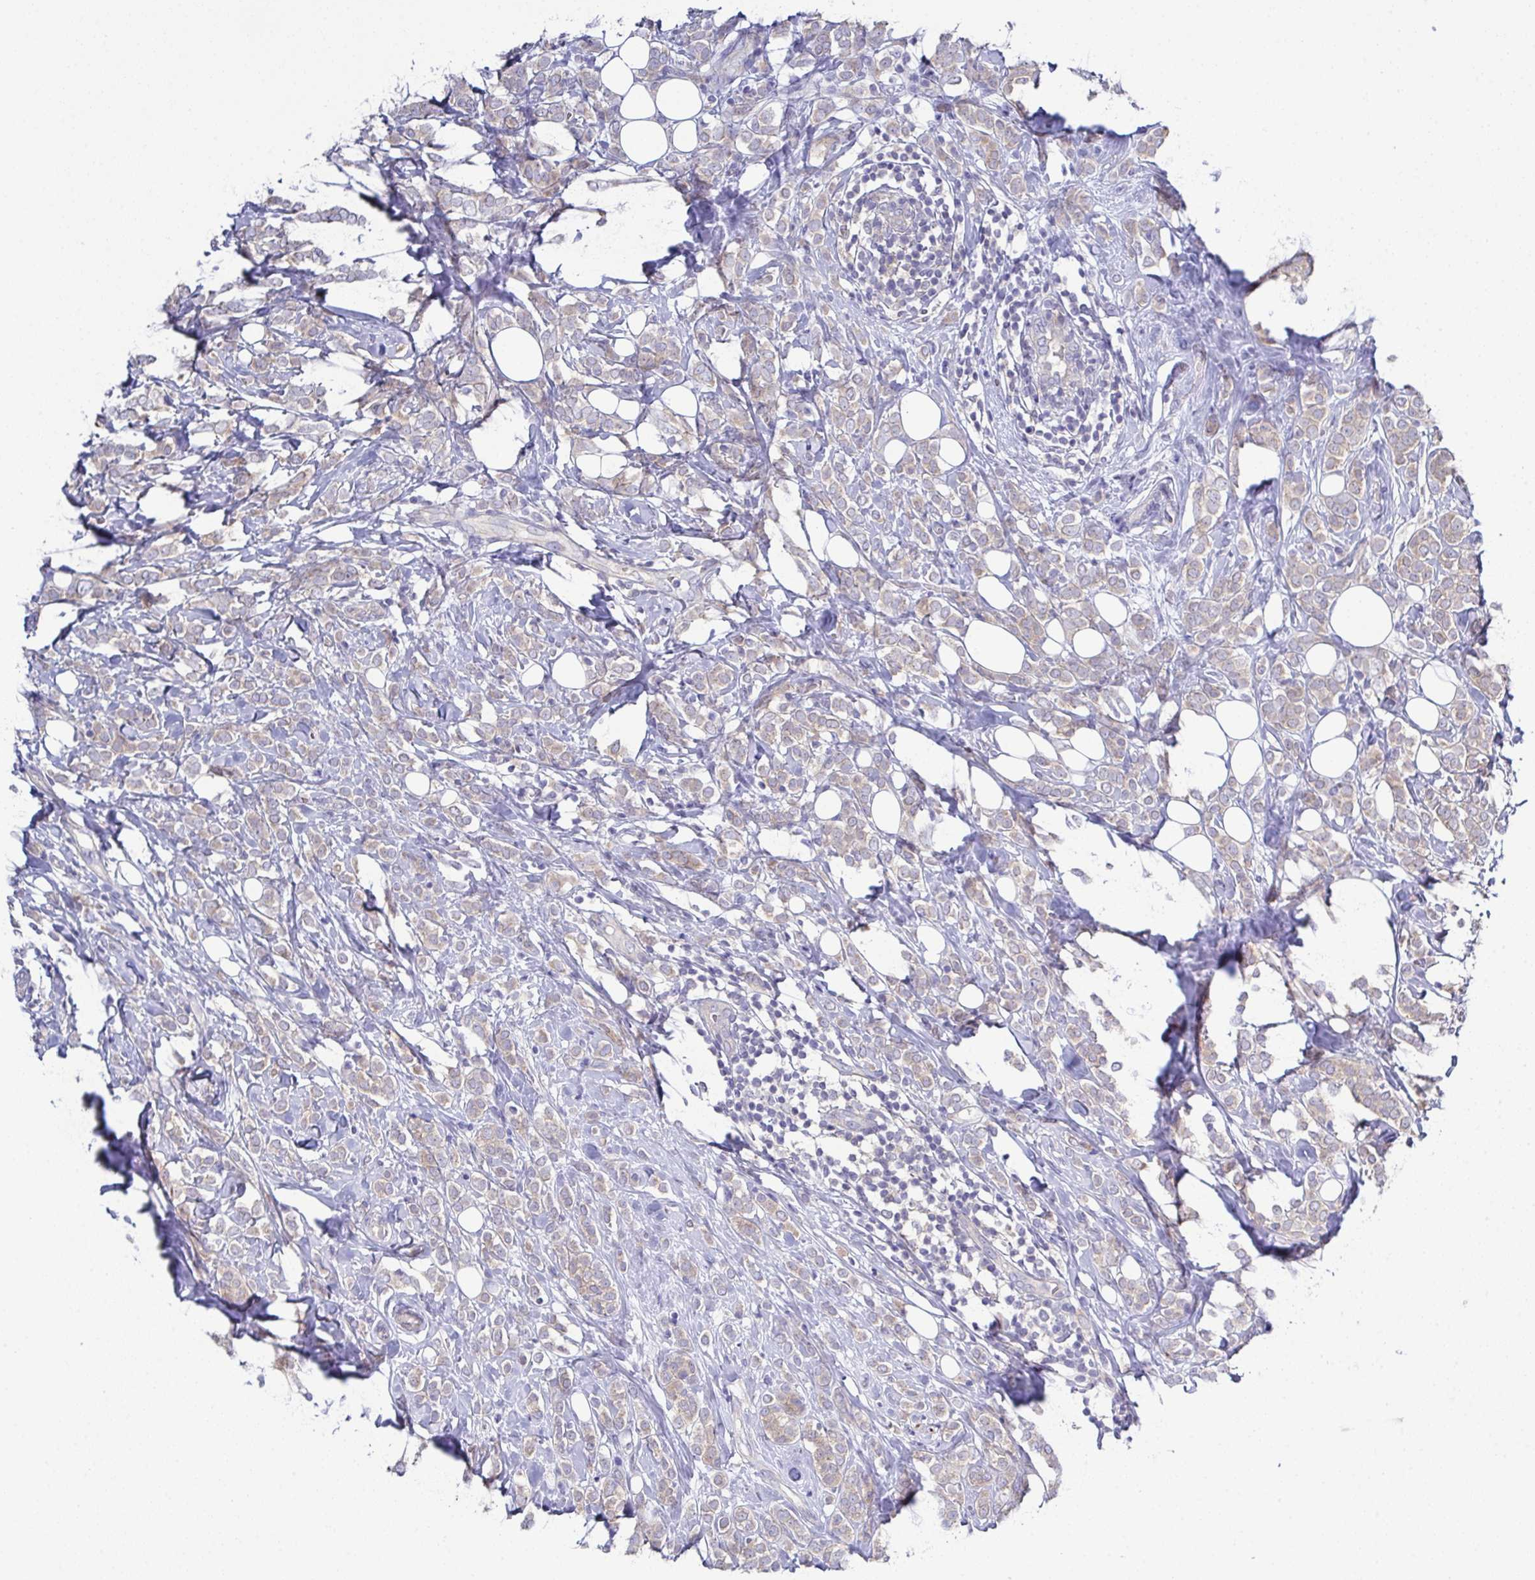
{"staining": {"intensity": "weak", "quantity": "25%-75%", "location": "cytoplasmic/membranous"}, "tissue": "breast cancer", "cell_type": "Tumor cells", "image_type": "cancer", "snomed": [{"axis": "morphology", "description": "Lobular carcinoma"}, {"axis": "topography", "description": "Breast"}], "caption": "Immunohistochemistry (IHC) of human lobular carcinoma (breast) reveals low levels of weak cytoplasmic/membranous positivity in approximately 25%-75% of tumor cells.", "gene": "CFAP97D1", "patient": {"sex": "female", "age": 49}}